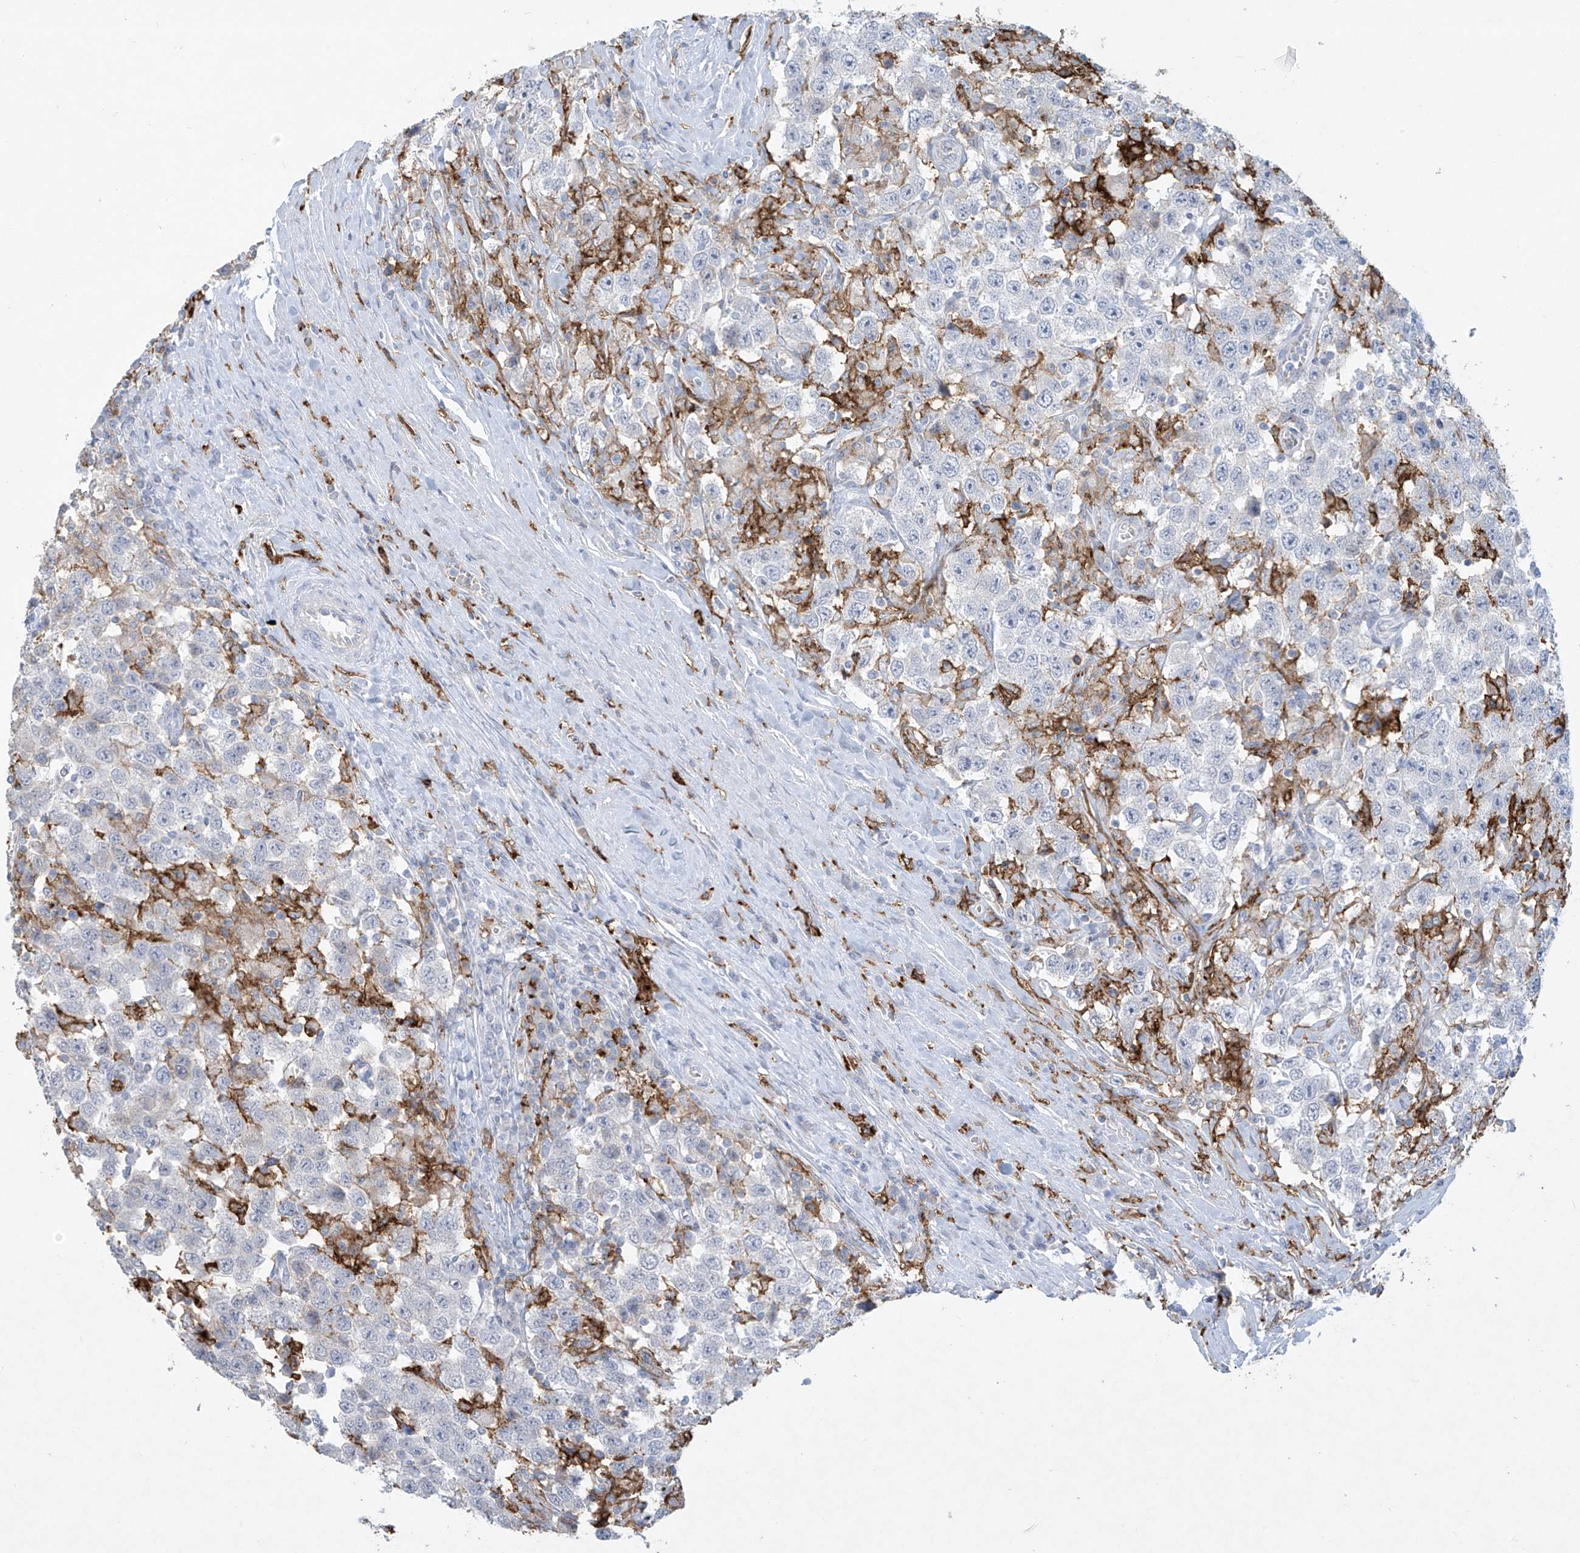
{"staining": {"intensity": "negative", "quantity": "none", "location": "none"}, "tissue": "testis cancer", "cell_type": "Tumor cells", "image_type": "cancer", "snomed": [{"axis": "morphology", "description": "Seminoma, NOS"}, {"axis": "topography", "description": "Testis"}], "caption": "Tumor cells show no significant protein staining in testis cancer (seminoma). The staining is performed using DAB brown chromogen with nuclei counter-stained in using hematoxylin.", "gene": "FCGR3A", "patient": {"sex": "male", "age": 41}}